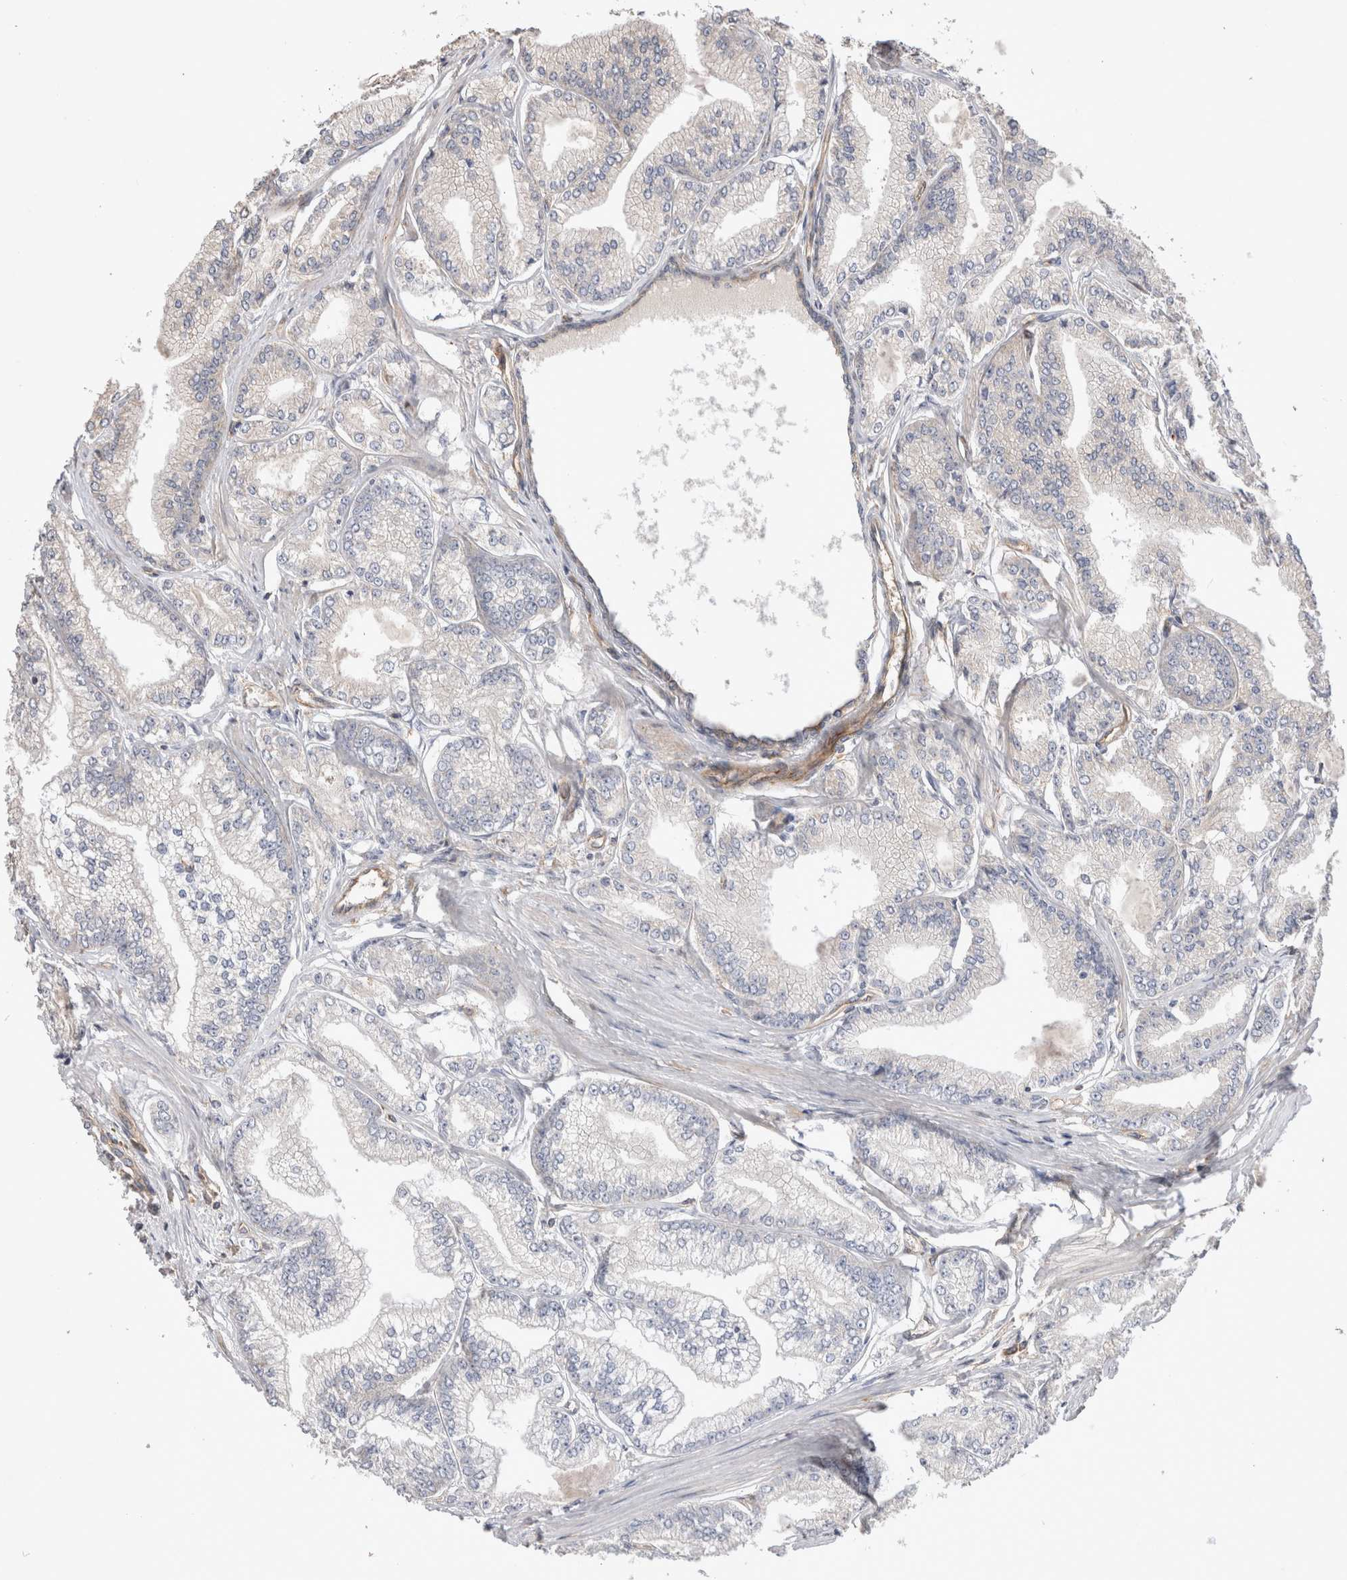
{"staining": {"intensity": "negative", "quantity": "none", "location": "none"}, "tissue": "prostate cancer", "cell_type": "Tumor cells", "image_type": "cancer", "snomed": [{"axis": "morphology", "description": "Adenocarcinoma, Low grade"}, {"axis": "topography", "description": "Prostate"}], "caption": "Human prostate cancer (low-grade adenocarcinoma) stained for a protein using IHC exhibits no positivity in tumor cells.", "gene": "BNIP2", "patient": {"sex": "male", "age": 52}}